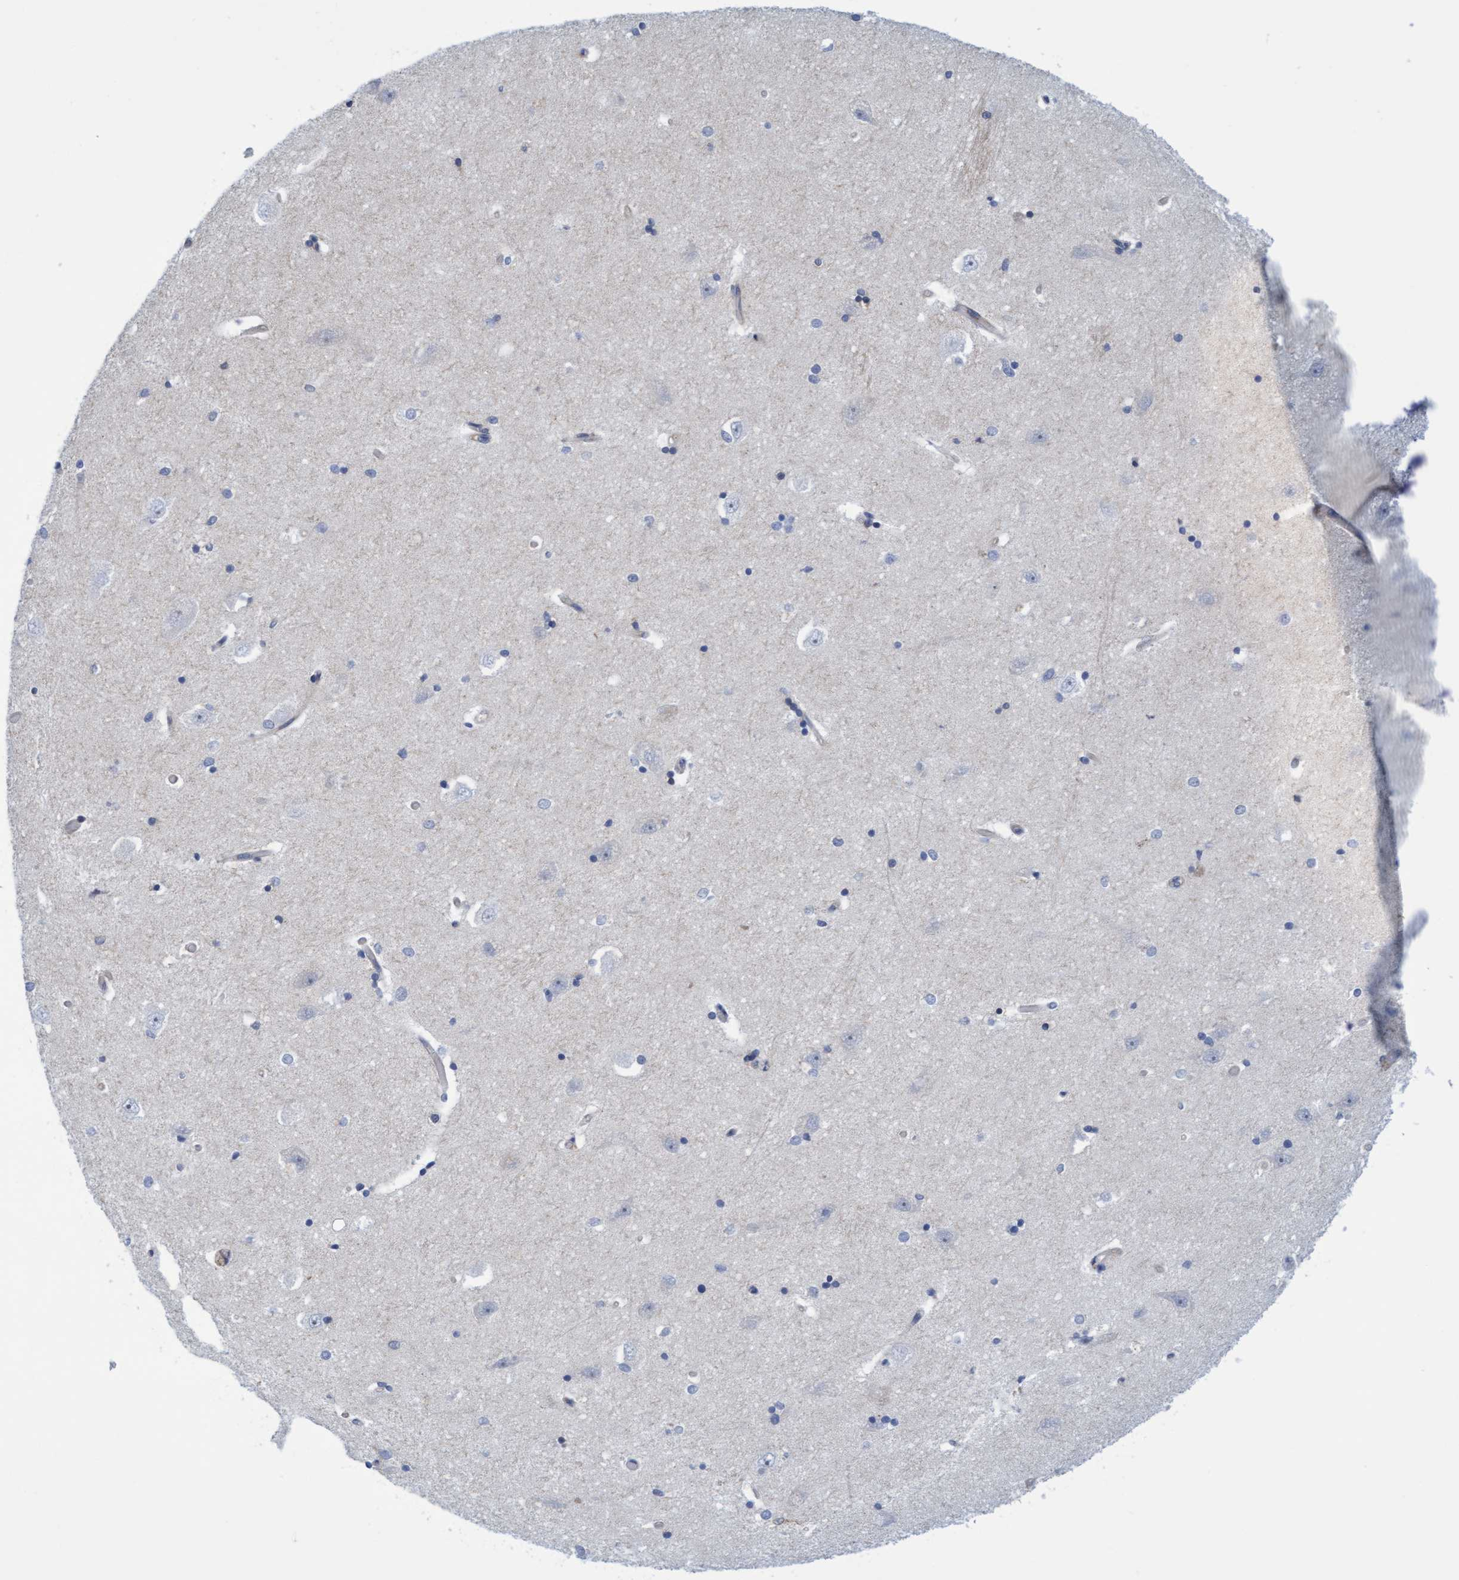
{"staining": {"intensity": "weak", "quantity": "<25%", "location": "cytoplasmic/membranous"}, "tissue": "hippocampus", "cell_type": "Glial cells", "image_type": "normal", "snomed": [{"axis": "morphology", "description": "Normal tissue, NOS"}, {"axis": "topography", "description": "Hippocampus"}], "caption": "Glial cells show no significant staining in benign hippocampus. (Brightfield microscopy of DAB (3,3'-diaminobenzidine) IHC at high magnification).", "gene": "FNBP1", "patient": {"sex": "male", "age": 45}}